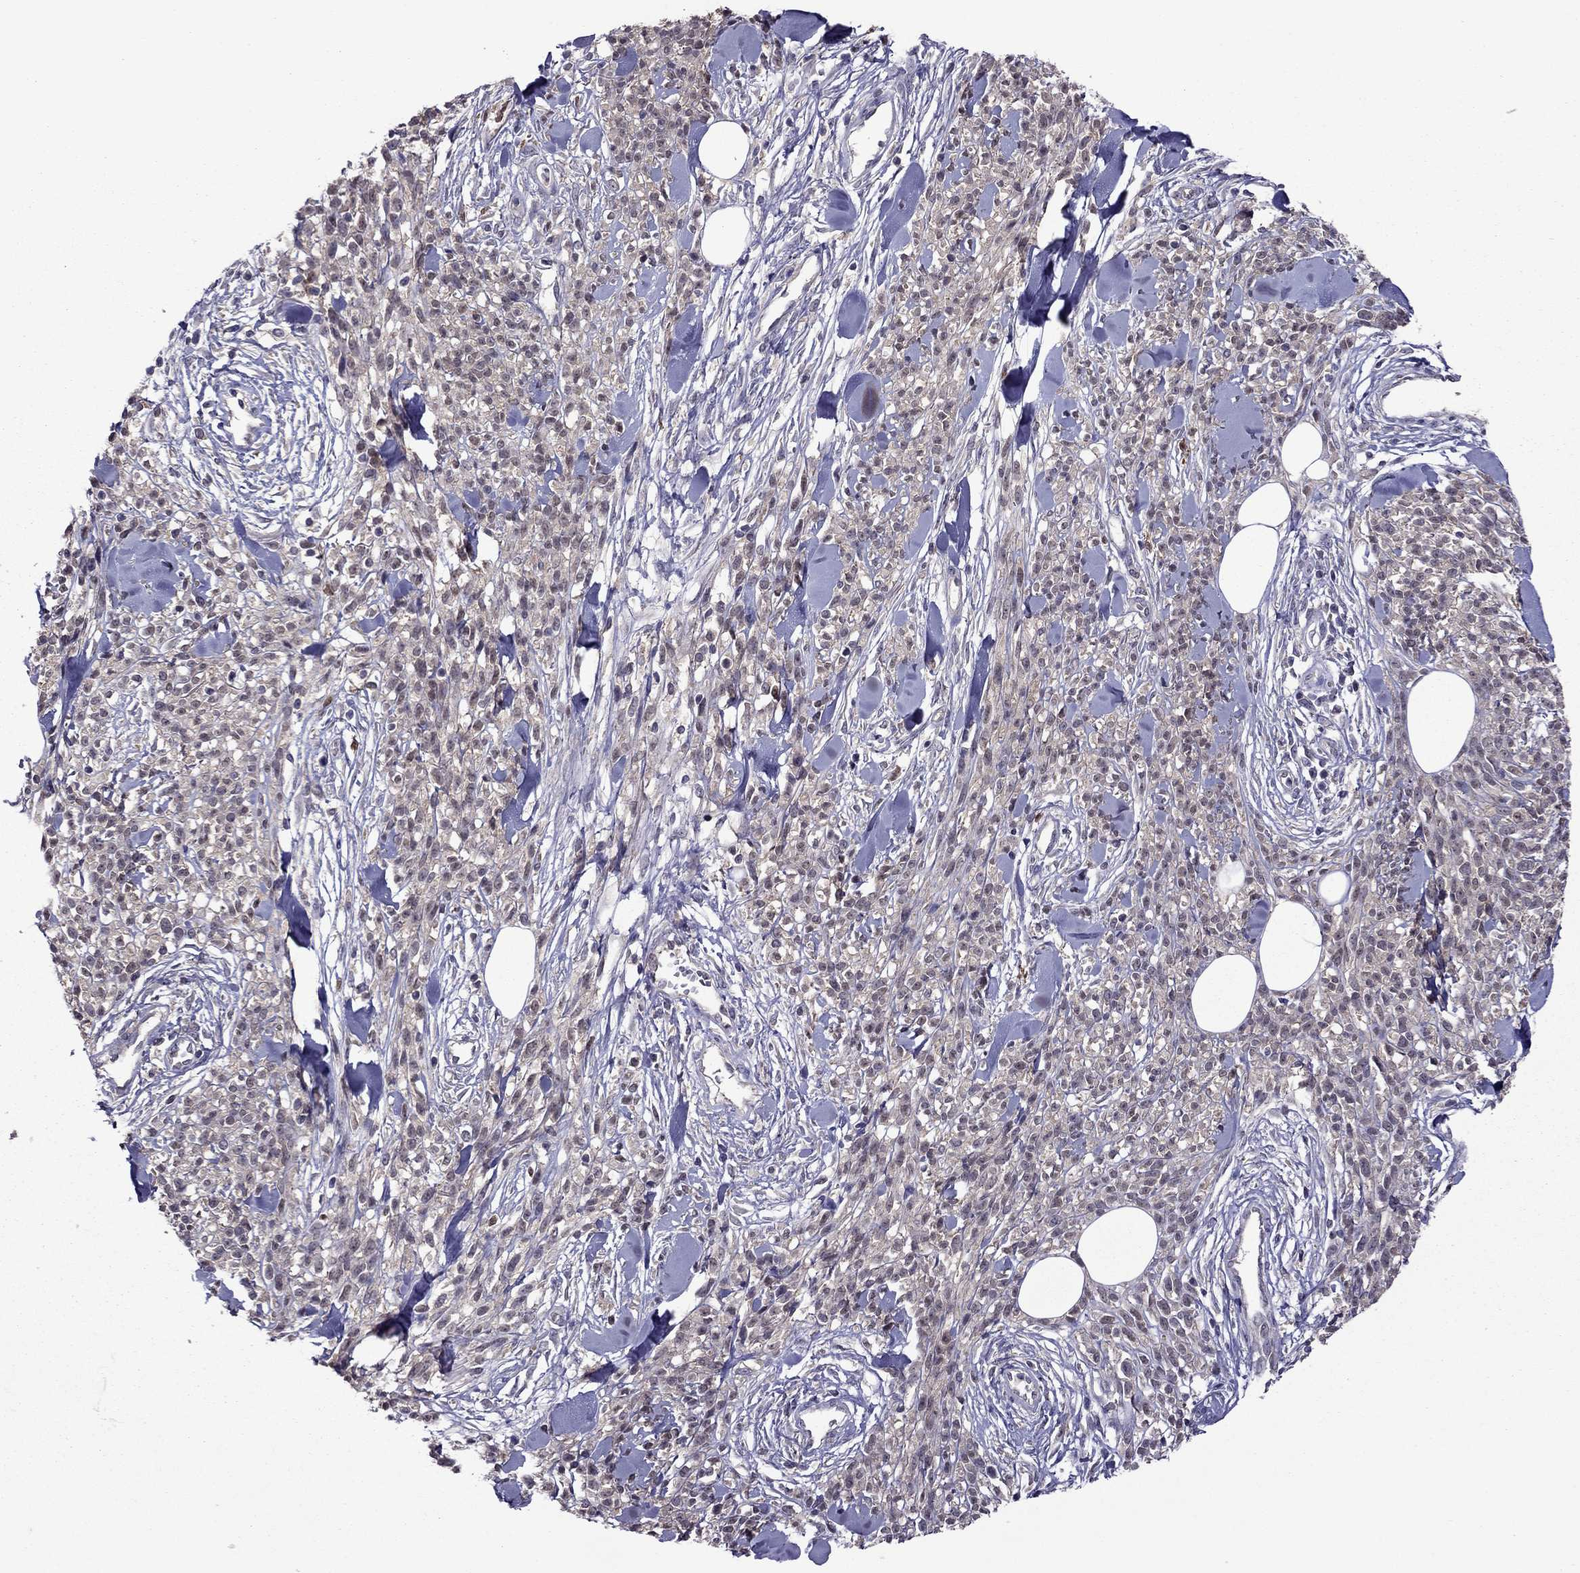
{"staining": {"intensity": "weak", "quantity": "25%-75%", "location": "cytoplasmic/membranous"}, "tissue": "melanoma", "cell_type": "Tumor cells", "image_type": "cancer", "snomed": [{"axis": "morphology", "description": "Malignant melanoma, NOS"}, {"axis": "topography", "description": "Skin"}, {"axis": "topography", "description": "Skin of trunk"}], "caption": "About 25%-75% of tumor cells in human malignant melanoma reveal weak cytoplasmic/membranous protein positivity as visualized by brown immunohistochemical staining.", "gene": "CDK5", "patient": {"sex": "male", "age": 74}}